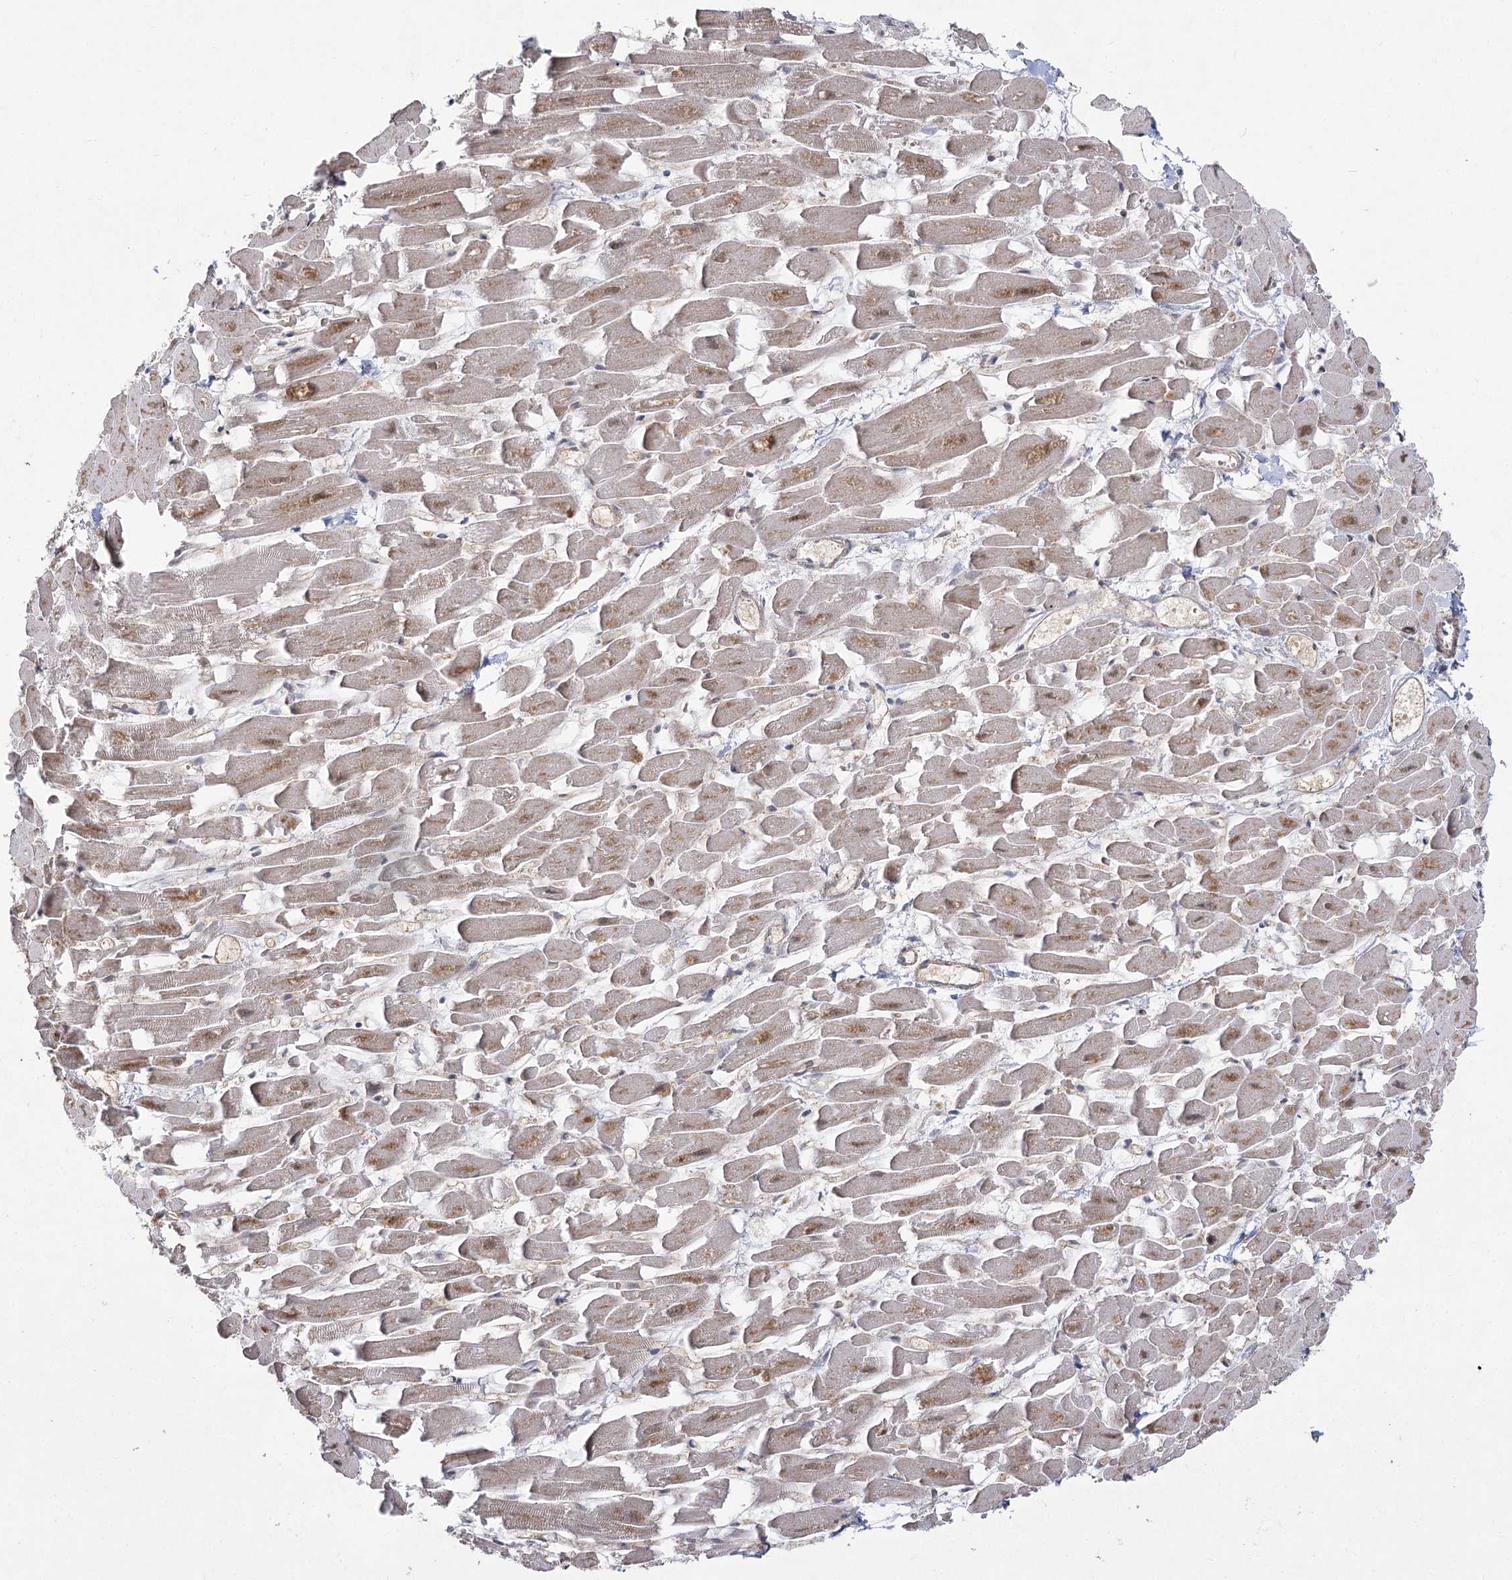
{"staining": {"intensity": "moderate", "quantity": ">75%", "location": "cytoplasmic/membranous,nuclear"}, "tissue": "heart muscle", "cell_type": "Cardiomyocytes", "image_type": "normal", "snomed": [{"axis": "morphology", "description": "Normal tissue, NOS"}, {"axis": "topography", "description": "Heart"}], "caption": "A micrograph of human heart muscle stained for a protein reveals moderate cytoplasmic/membranous,nuclear brown staining in cardiomyocytes.", "gene": "SLC4A1AP", "patient": {"sex": "female", "age": 64}}